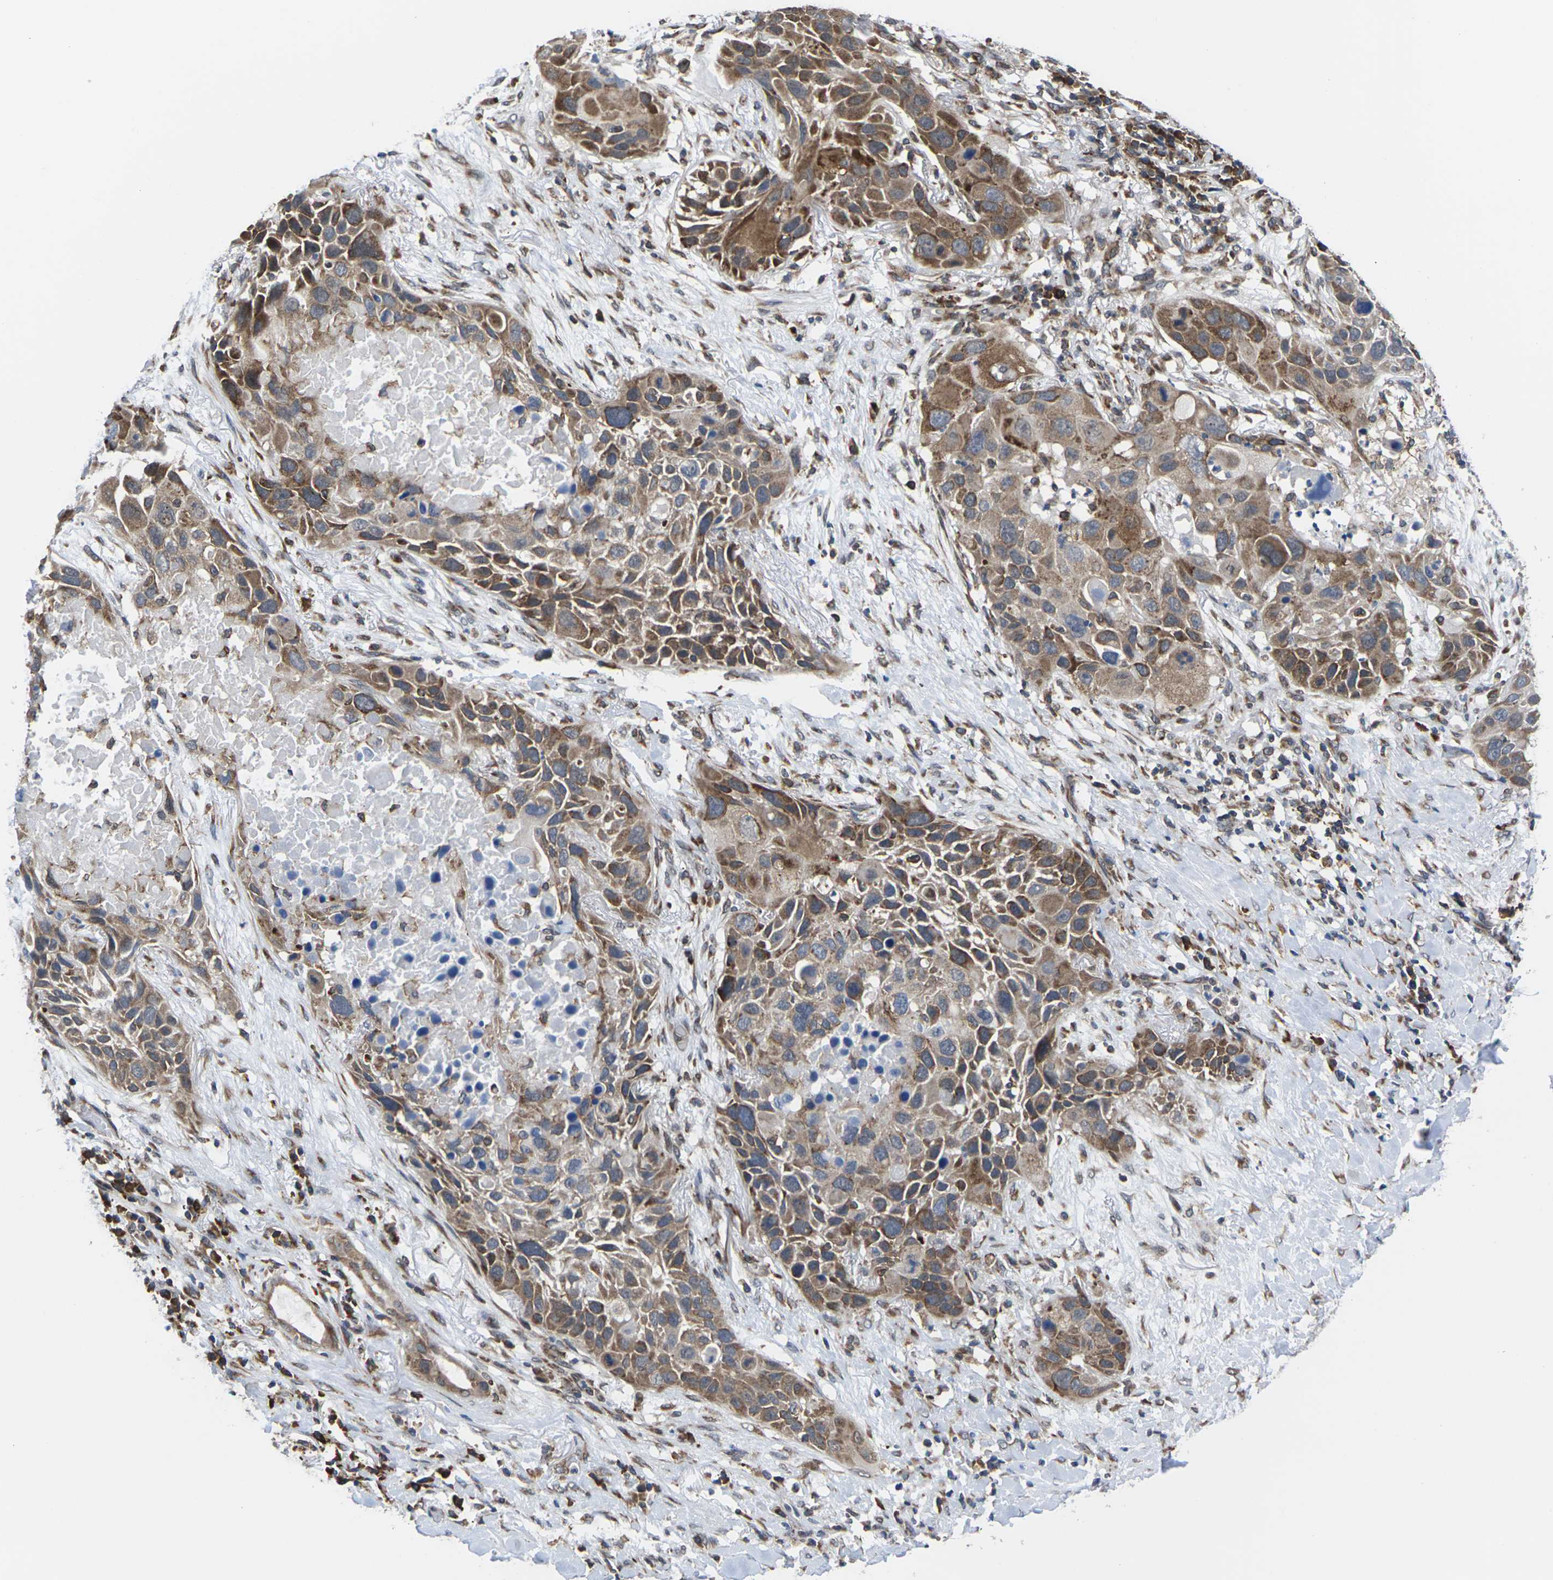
{"staining": {"intensity": "moderate", "quantity": ">75%", "location": "cytoplasmic/membranous"}, "tissue": "lung cancer", "cell_type": "Tumor cells", "image_type": "cancer", "snomed": [{"axis": "morphology", "description": "Squamous cell carcinoma, NOS"}, {"axis": "topography", "description": "Lung"}], "caption": "Lung cancer stained with a brown dye reveals moderate cytoplasmic/membranous positive expression in approximately >75% of tumor cells.", "gene": "PDZK1IP1", "patient": {"sex": "male", "age": 57}}